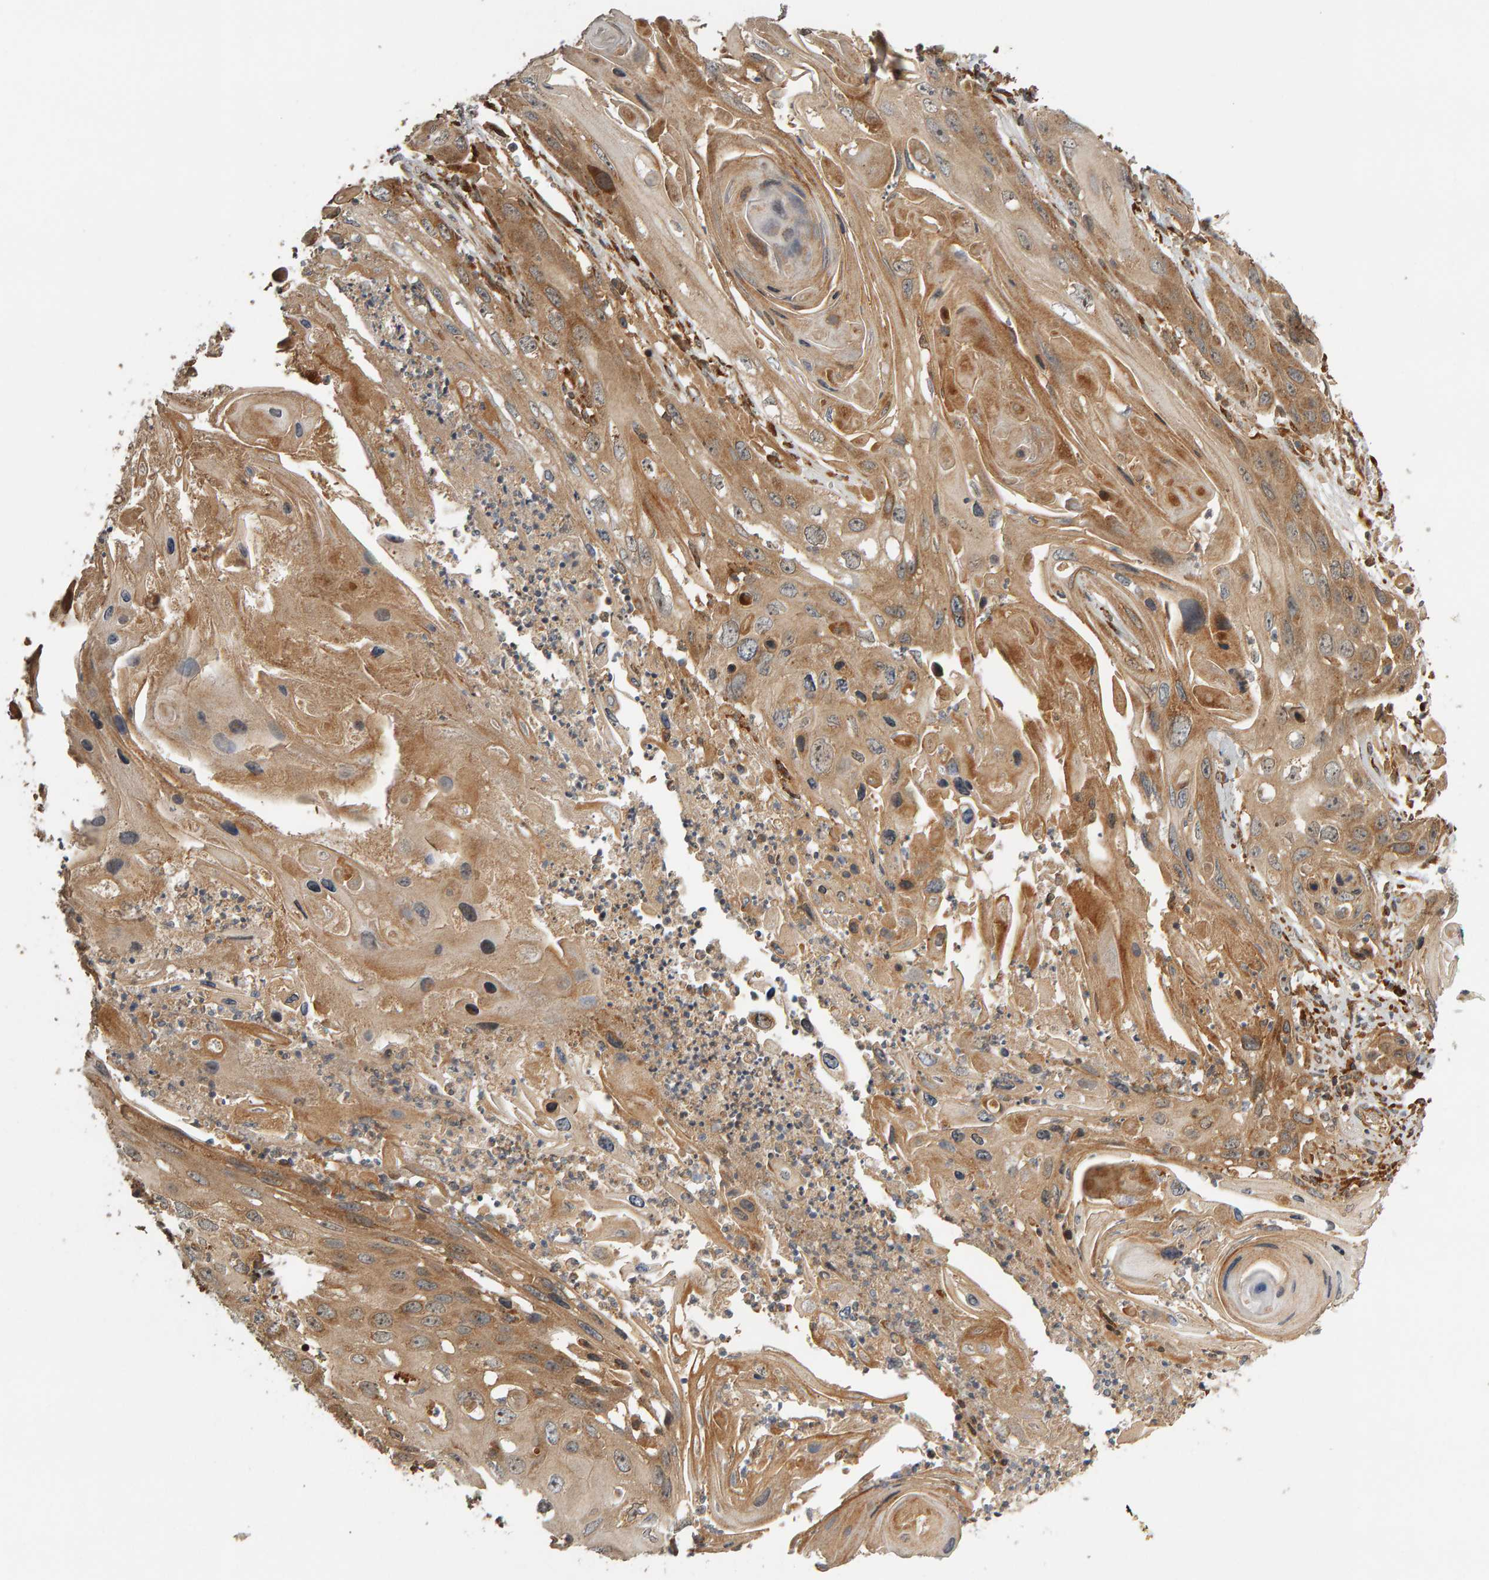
{"staining": {"intensity": "moderate", "quantity": ">75%", "location": "cytoplasmic/membranous"}, "tissue": "skin cancer", "cell_type": "Tumor cells", "image_type": "cancer", "snomed": [{"axis": "morphology", "description": "Squamous cell carcinoma, NOS"}, {"axis": "topography", "description": "Skin"}], "caption": "Protein expression analysis of human skin cancer (squamous cell carcinoma) reveals moderate cytoplasmic/membranous expression in about >75% of tumor cells.", "gene": "ZFAND1", "patient": {"sex": "male", "age": 55}}